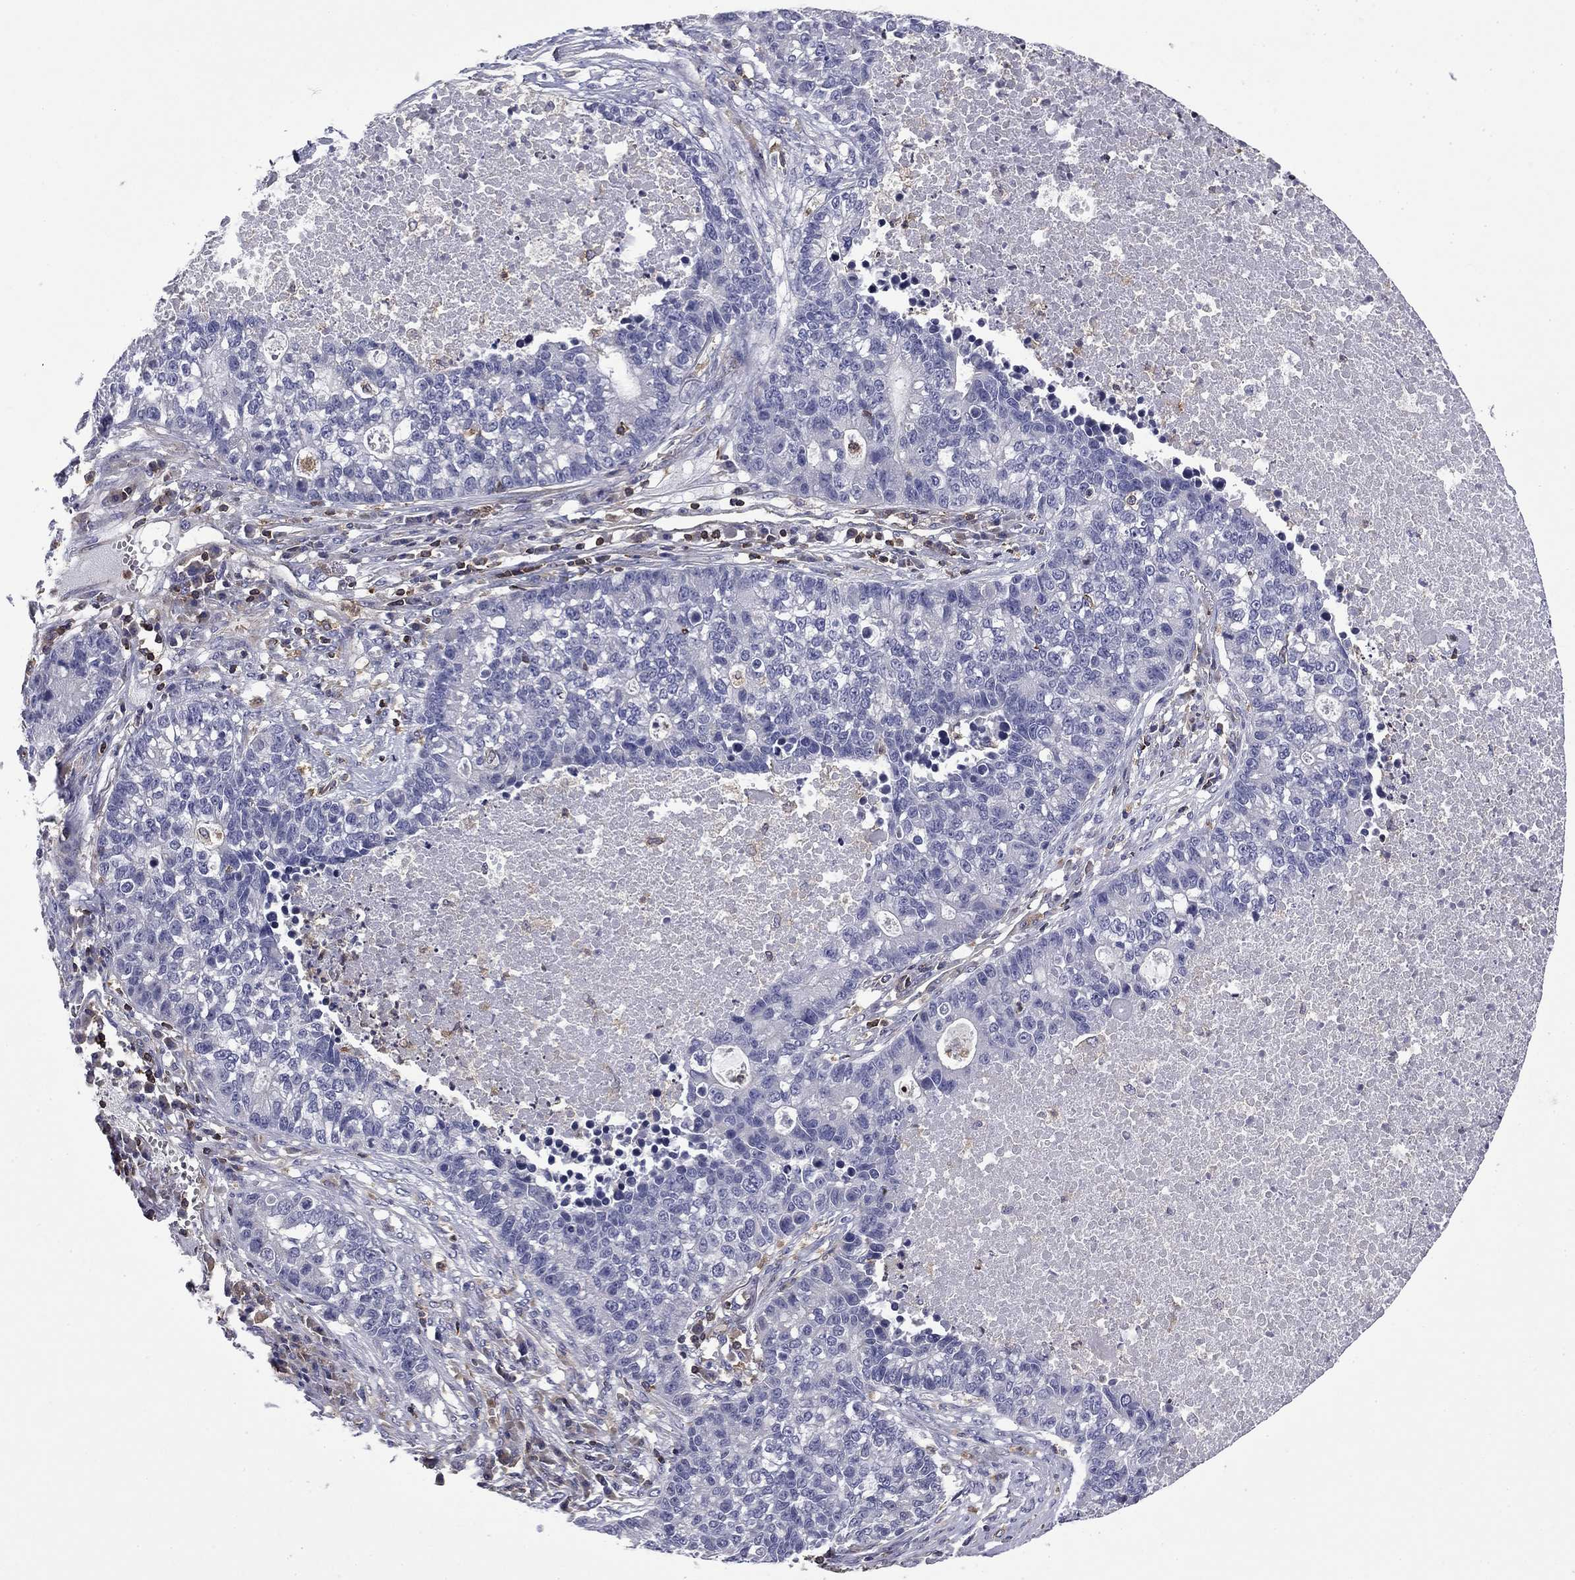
{"staining": {"intensity": "negative", "quantity": "none", "location": "none"}, "tissue": "lung cancer", "cell_type": "Tumor cells", "image_type": "cancer", "snomed": [{"axis": "morphology", "description": "Adenocarcinoma, NOS"}, {"axis": "topography", "description": "Lung"}], "caption": "Immunohistochemical staining of human lung adenocarcinoma shows no significant positivity in tumor cells. (Stains: DAB (3,3'-diaminobenzidine) immunohistochemistry (IHC) with hematoxylin counter stain, Microscopy: brightfield microscopy at high magnification).", "gene": "ARHGAP45", "patient": {"sex": "male", "age": 57}}